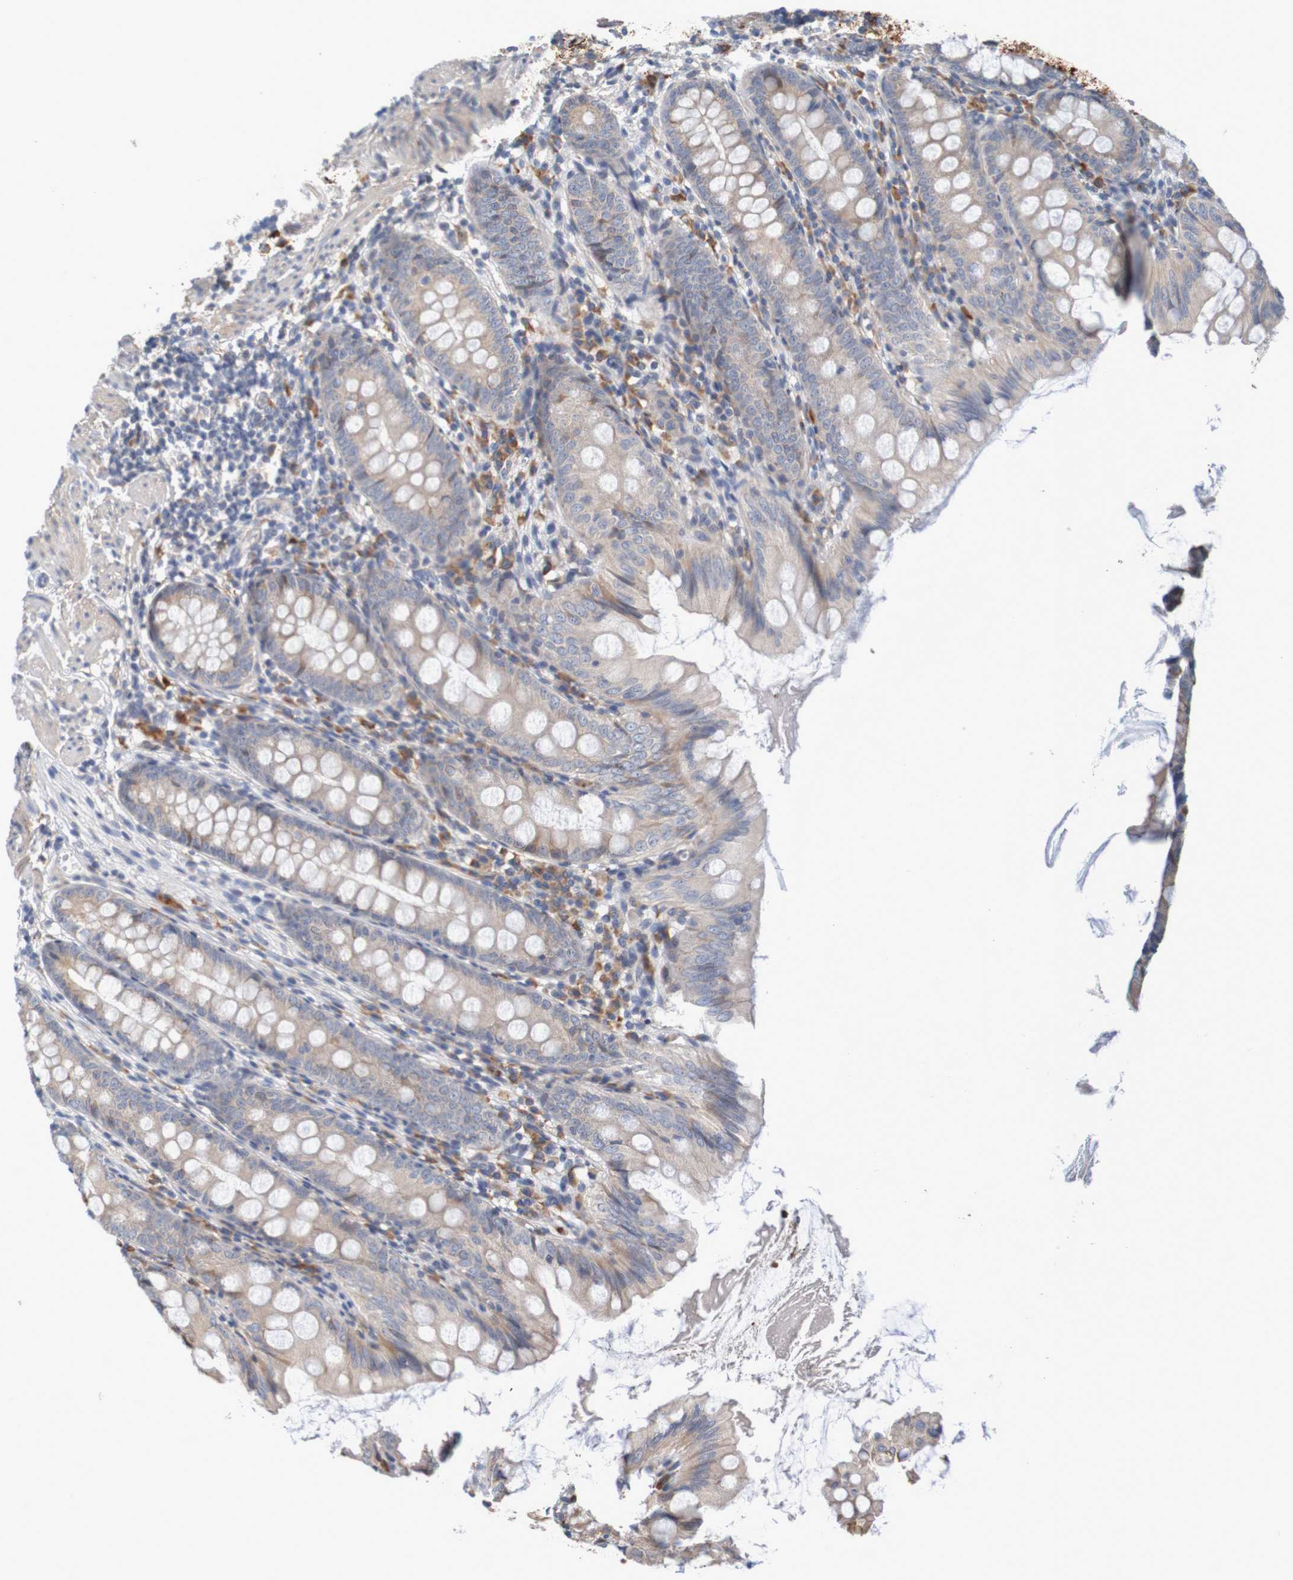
{"staining": {"intensity": "weak", "quantity": ">75%", "location": "cytoplasmic/membranous"}, "tissue": "appendix", "cell_type": "Glandular cells", "image_type": "normal", "snomed": [{"axis": "morphology", "description": "Normal tissue, NOS"}, {"axis": "topography", "description": "Appendix"}], "caption": "Appendix stained with a brown dye demonstrates weak cytoplasmic/membranous positive positivity in approximately >75% of glandular cells.", "gene": "CLDN18", "patient": {"sex": "female", "age": 77}}